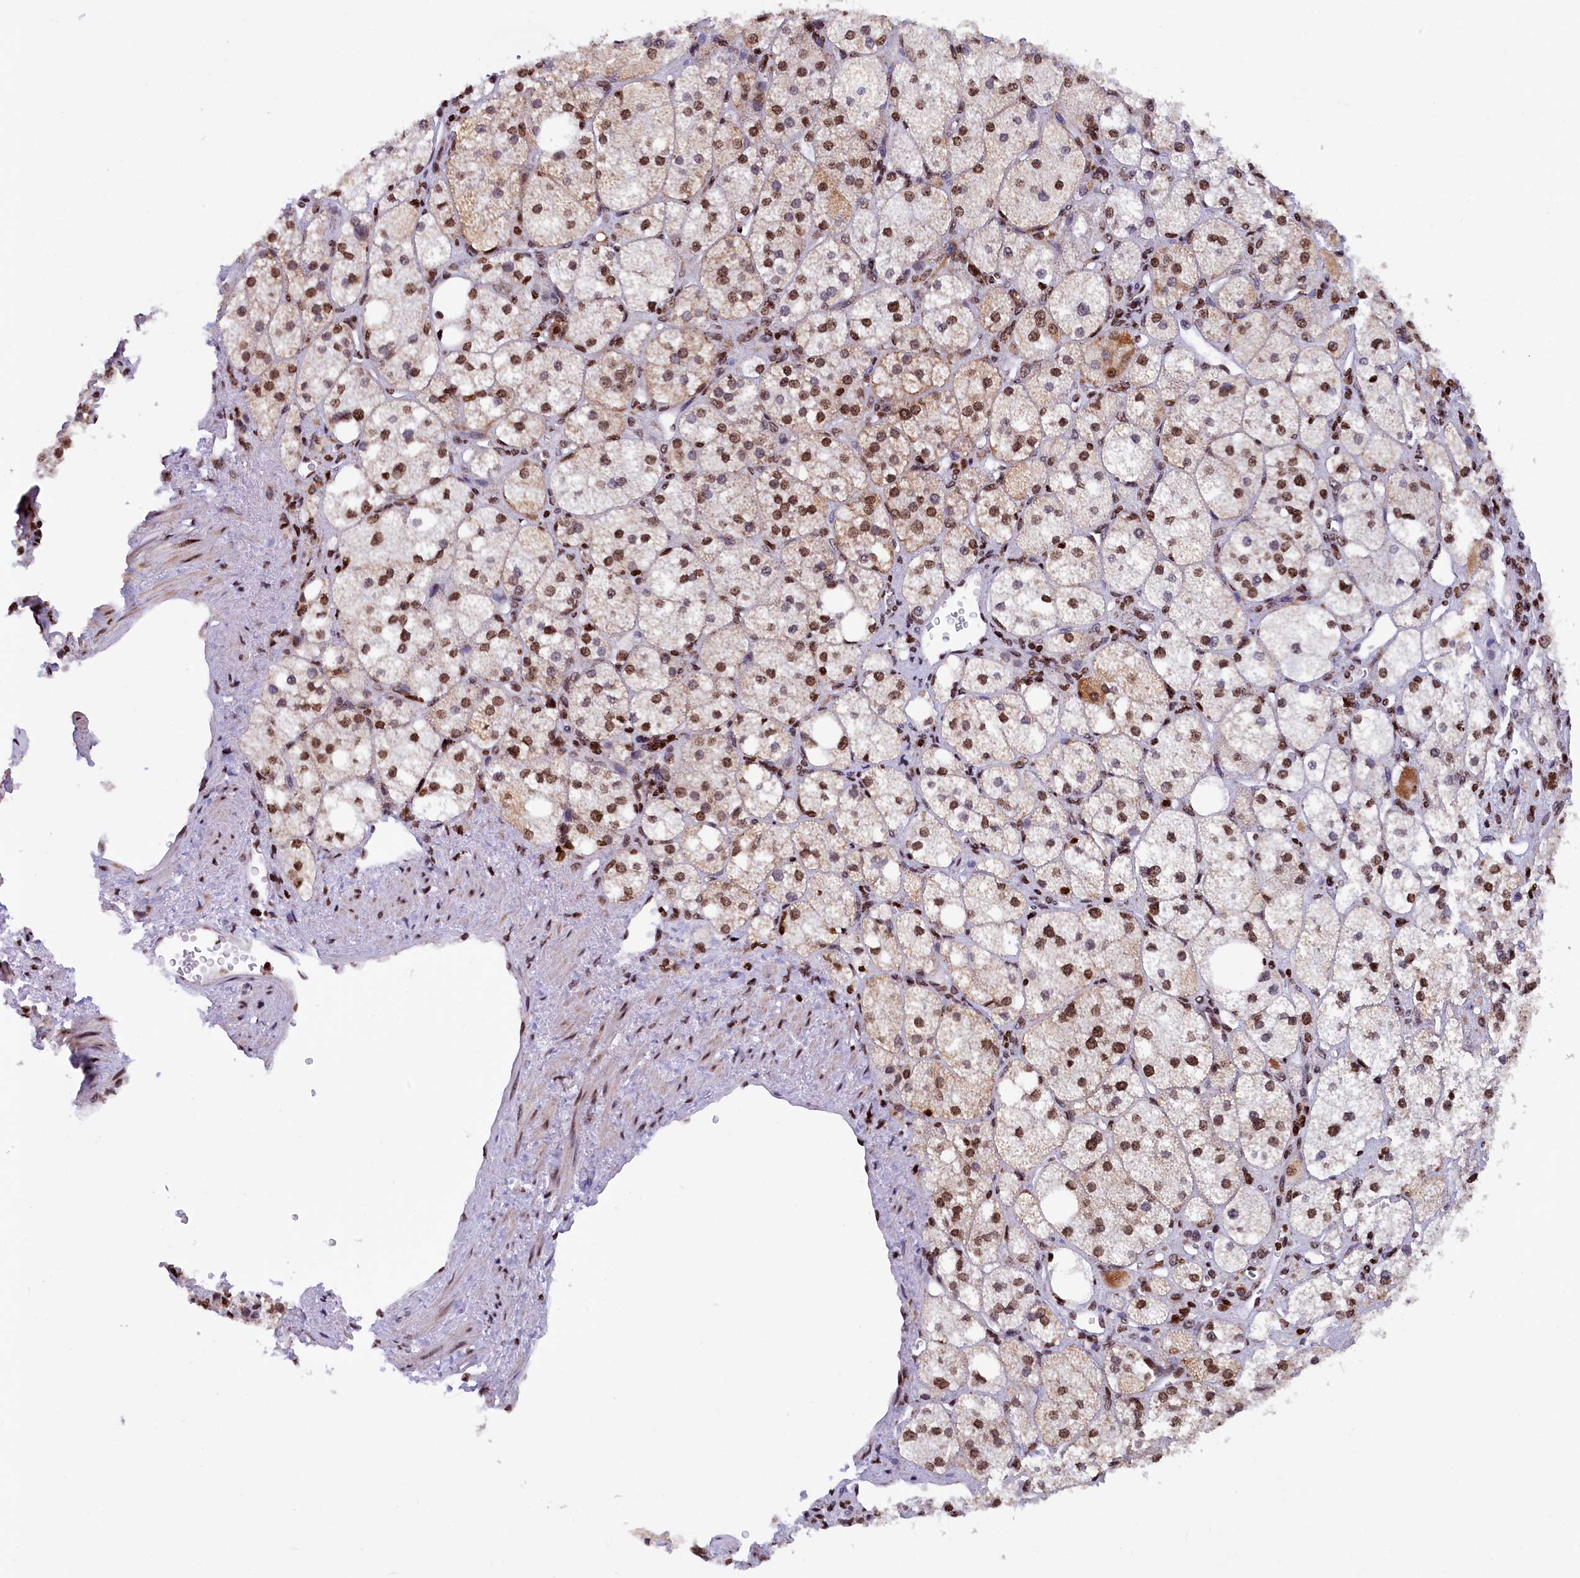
{"staining": {"intensity": "moderate", "quantity": ">75%", "location": "cytoplasmic/membranous,nuclear"}, "tissue": "adrenal gland", "cell_type": "Glandular cells", "image_type": "normal", "snomed": [{"axis": "morphology", "description": "Normal tissue, NOS"}, {"axis": "topography", "description": "Adrenal gland"}], "caption": "Moderate cytoplasmic/membranous,nuclear expression is present in approximately >75% of glandular cells in benign adrenal gland.", "gene": "TIMM29", "patient": {"sex": "male", "age": 61}}